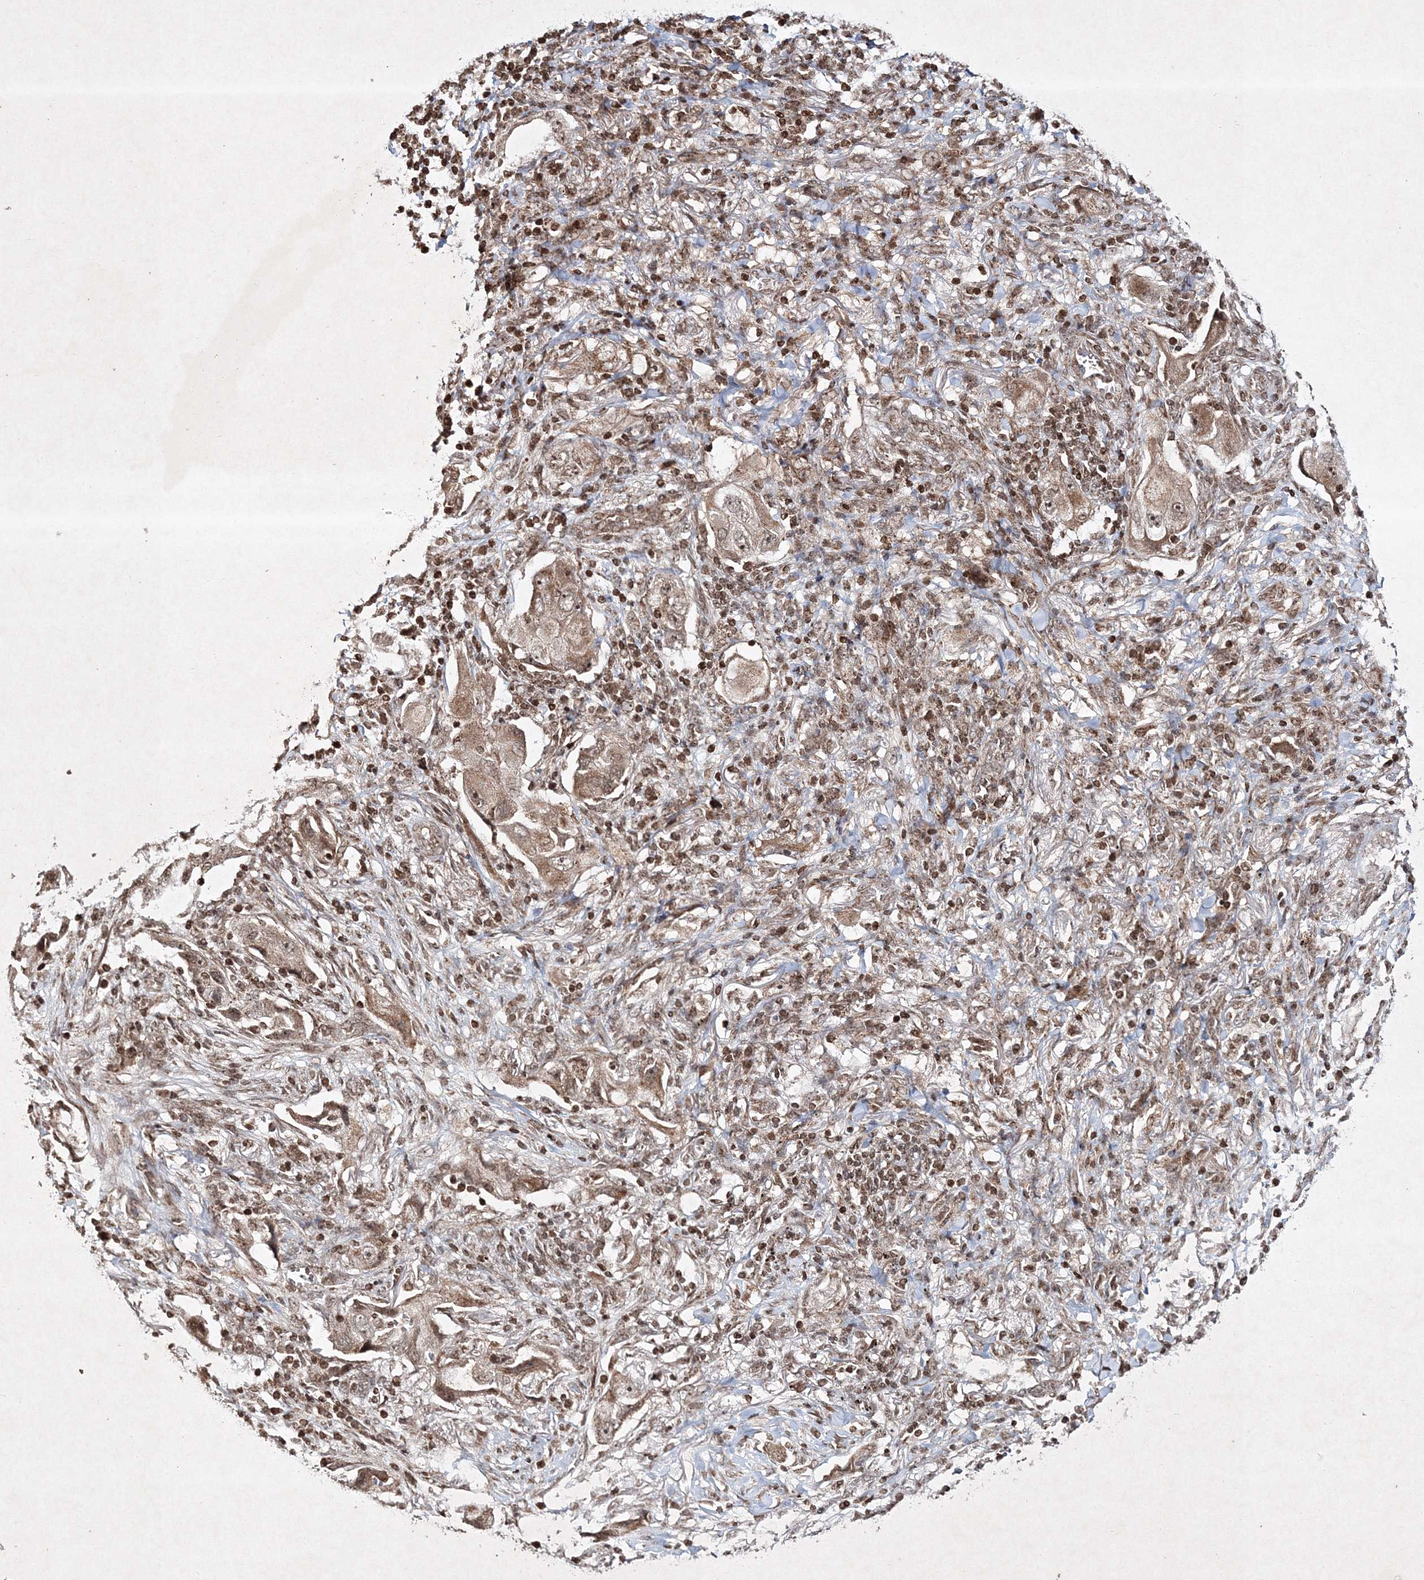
{"staining": {"intensity": "weak", "quantity": ">75%", "location": "cytoplasmic/membranous,nuclear"}, "tissue": "lung cancer", "cell_type": "Tumor cells", "image_type": "cancer", "snomed": [{"axis": "morphology", "description": "Adenocarcinoma, NOS"}, {"axis": "topography", "description": "Lung"}], "caption": "Protein analysis of lung adenocarcinoma tissue shows weak cytoplasmic/membranous and nuclear staining in approximately >75% of tumor cells. Immunohistochemistry (ihc) stains the protein in brown and the nuclei are stained blue.", "gene": "CARM1", "patient": {"sex": "female", "age": 65}}